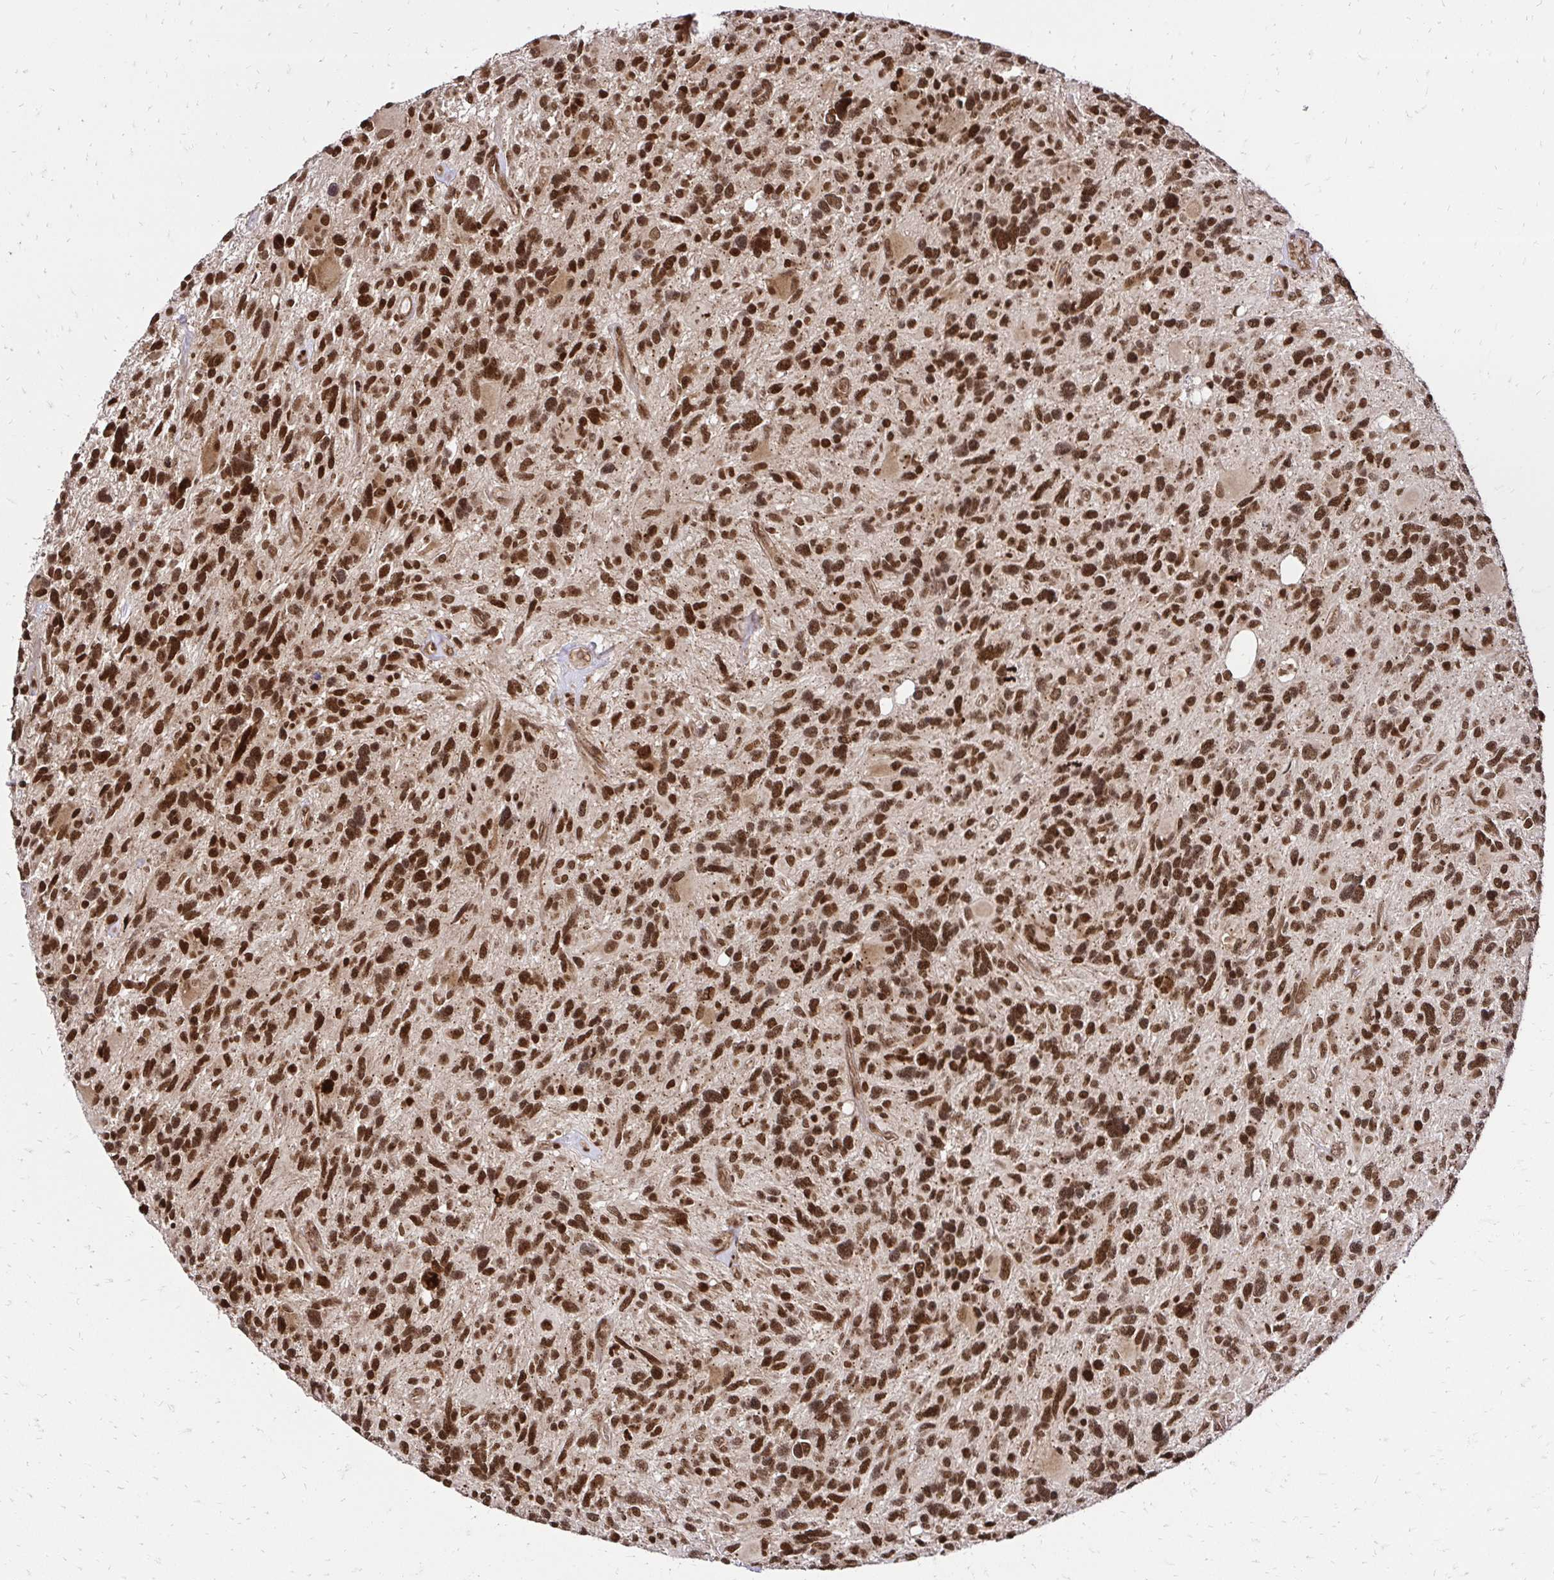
{"staining": {"intensity": "strong", "quantity": ">75%", "location": "nuclear"}, "tissue": "glioma", "cell_type": "Tumor cells", "image_type": "cancer", "snomed": [{"axis": "morphology", "description": "Glioma, malignant, High grade"}, {"axis": "topography", "description": "Brain"}], "caption": "Malignant glioma (high-grade) stained with a protein marker displays strong staining in tumor cells.", "gene": "GLYR1", "patient": {"sex": "male", "age": 49}}